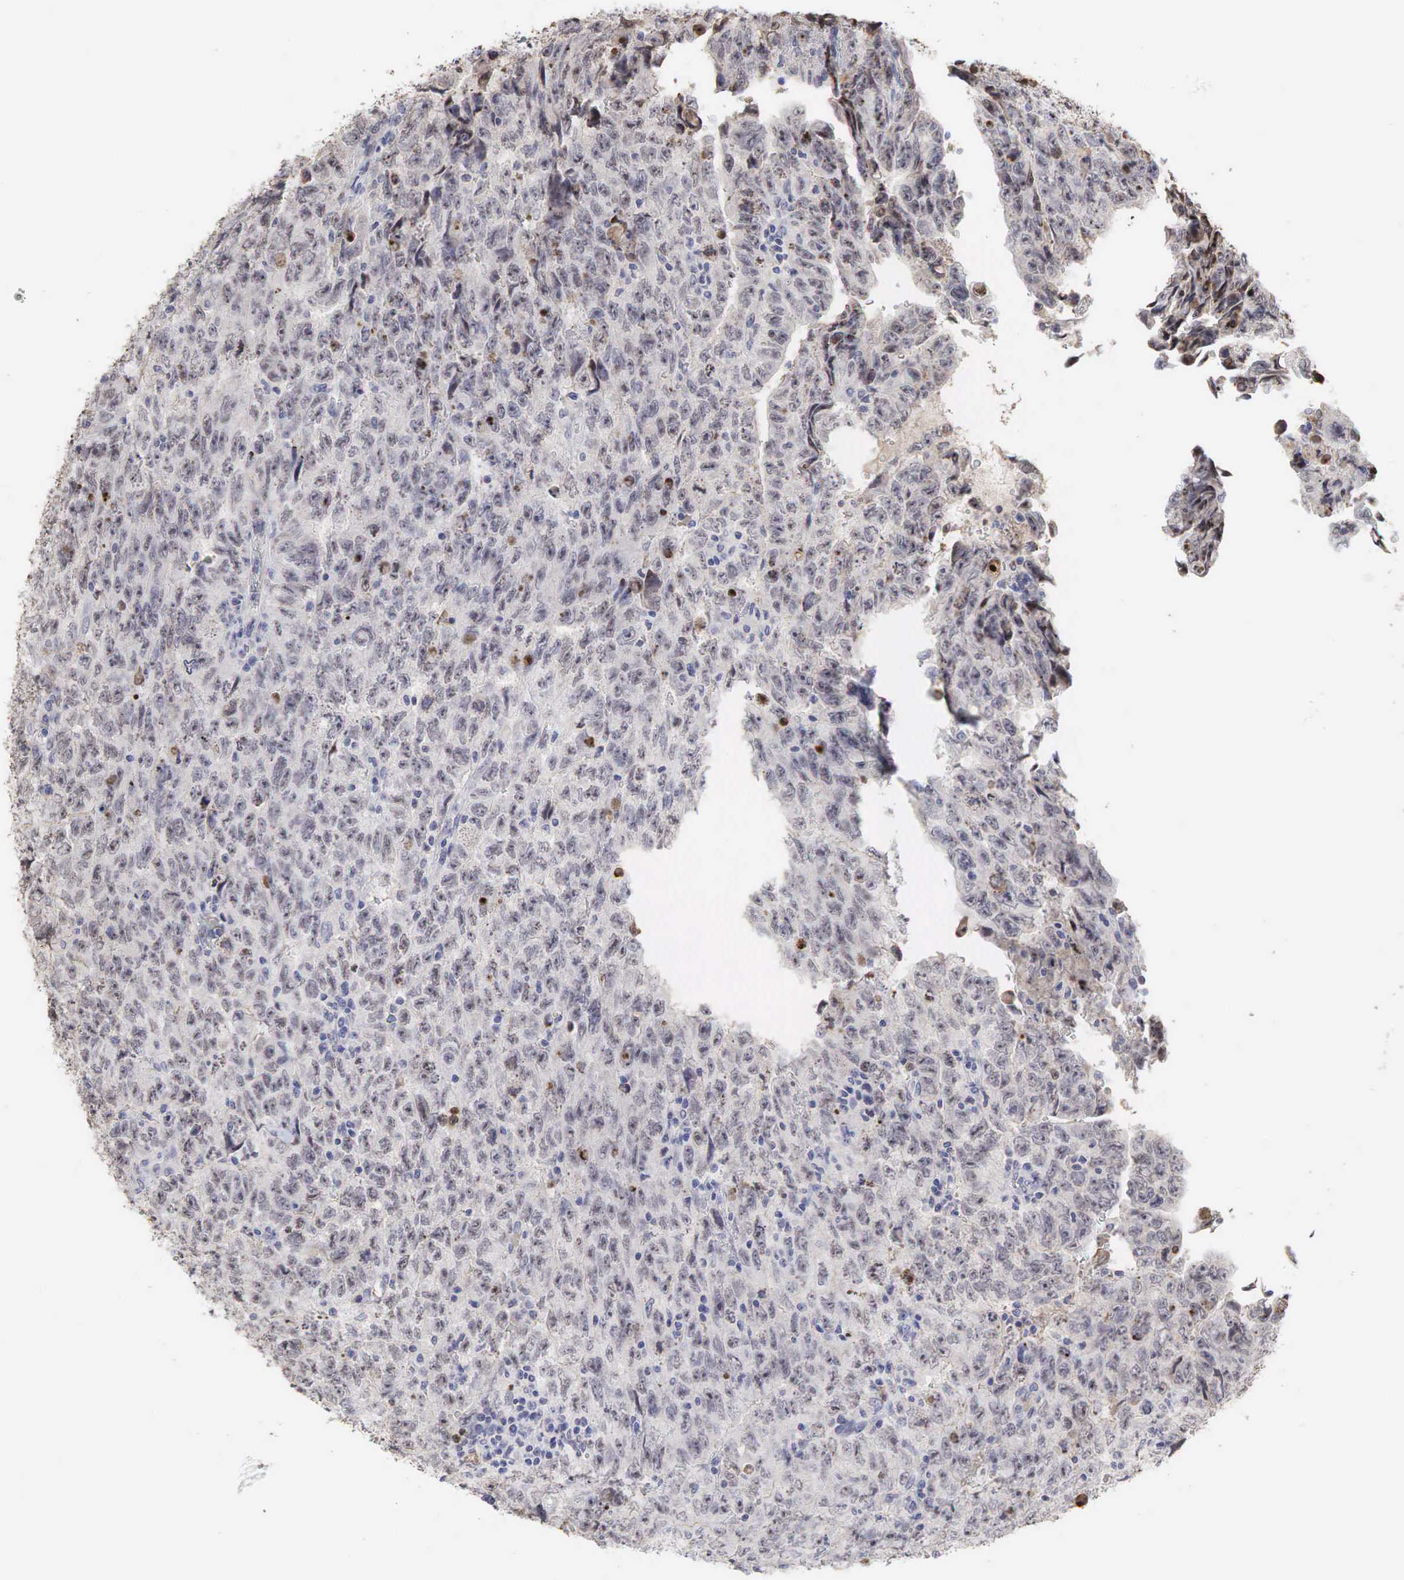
{"staining": {"intensity": "weak", "quantity": "<25%", "location": "cytoplasmic/membranous,nuclear"}, "tissue": "testis cancer", "cell_type": "Tumor cells", "image_type": "cancer", "snomed": [{"axis": "morphology", "description": "Carcinoma, Embryonal, NOS"}, {"axis": "topography", "description": "Testis"}], "caption": "Tumor cells show no significant protein expression in testis embryonal carcinoma. The staining is performed using DAB brown chromogen with nuclei counter-stained in using hematoxylin.", "gene": "DKC1", "patient": {"sex": "male", "age": 28}}